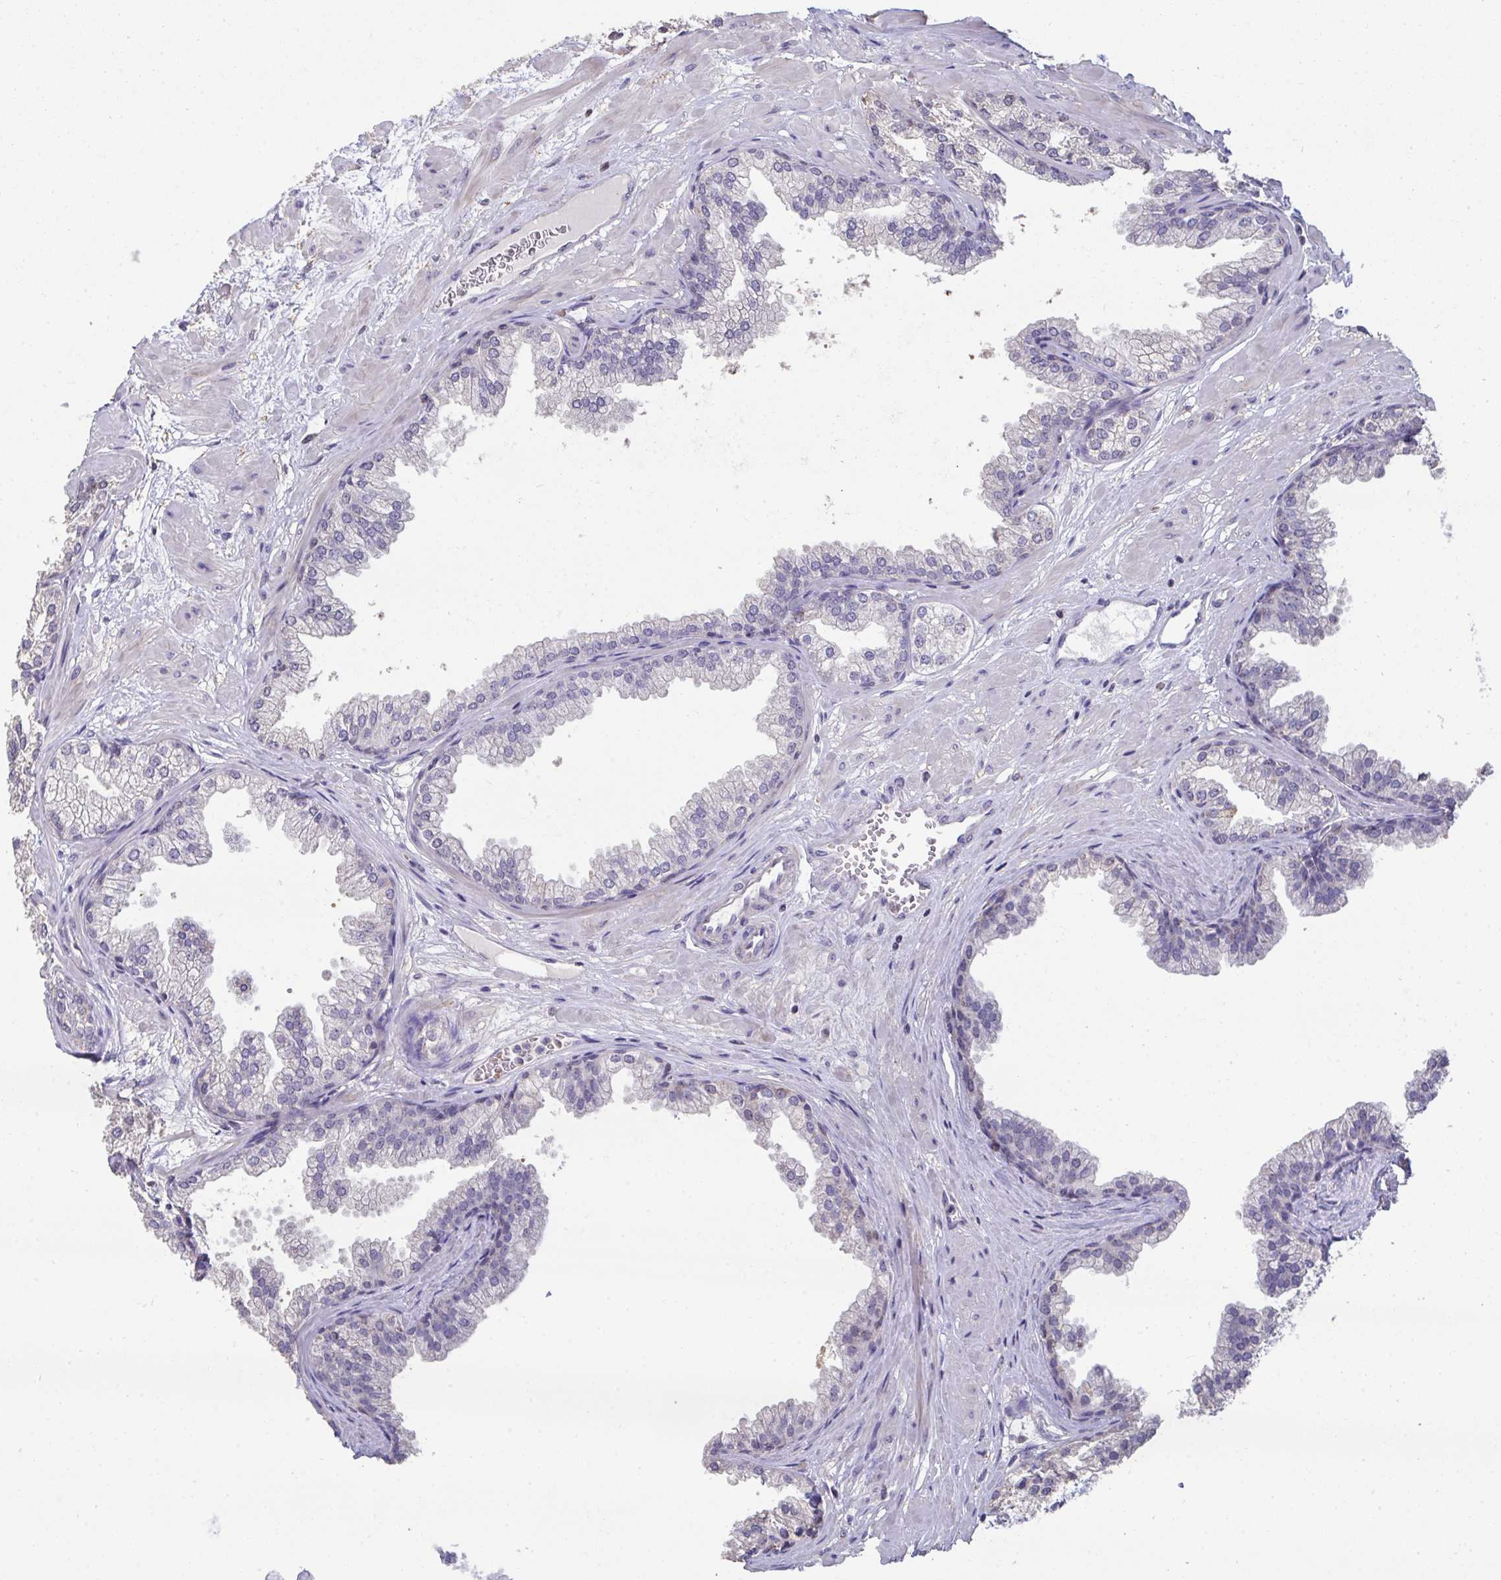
{"staining": {"intensity": "weak", "quantity": "<25%", "location": "nuclear"}, "tissue": "prostate", "cell_type": "Glandular cells", "image_type": "normal", "snomed": [{"axis": "morphology", "description": "Normal tissue, NOS"}, {"axis": "topography", "description": "Prostate"}], "caption": "Histopathology image shows no significant protein expression in glandular cells of normal prostate.", "gene": "SENP3", "patient": {"sex": "male", "age": 37}}